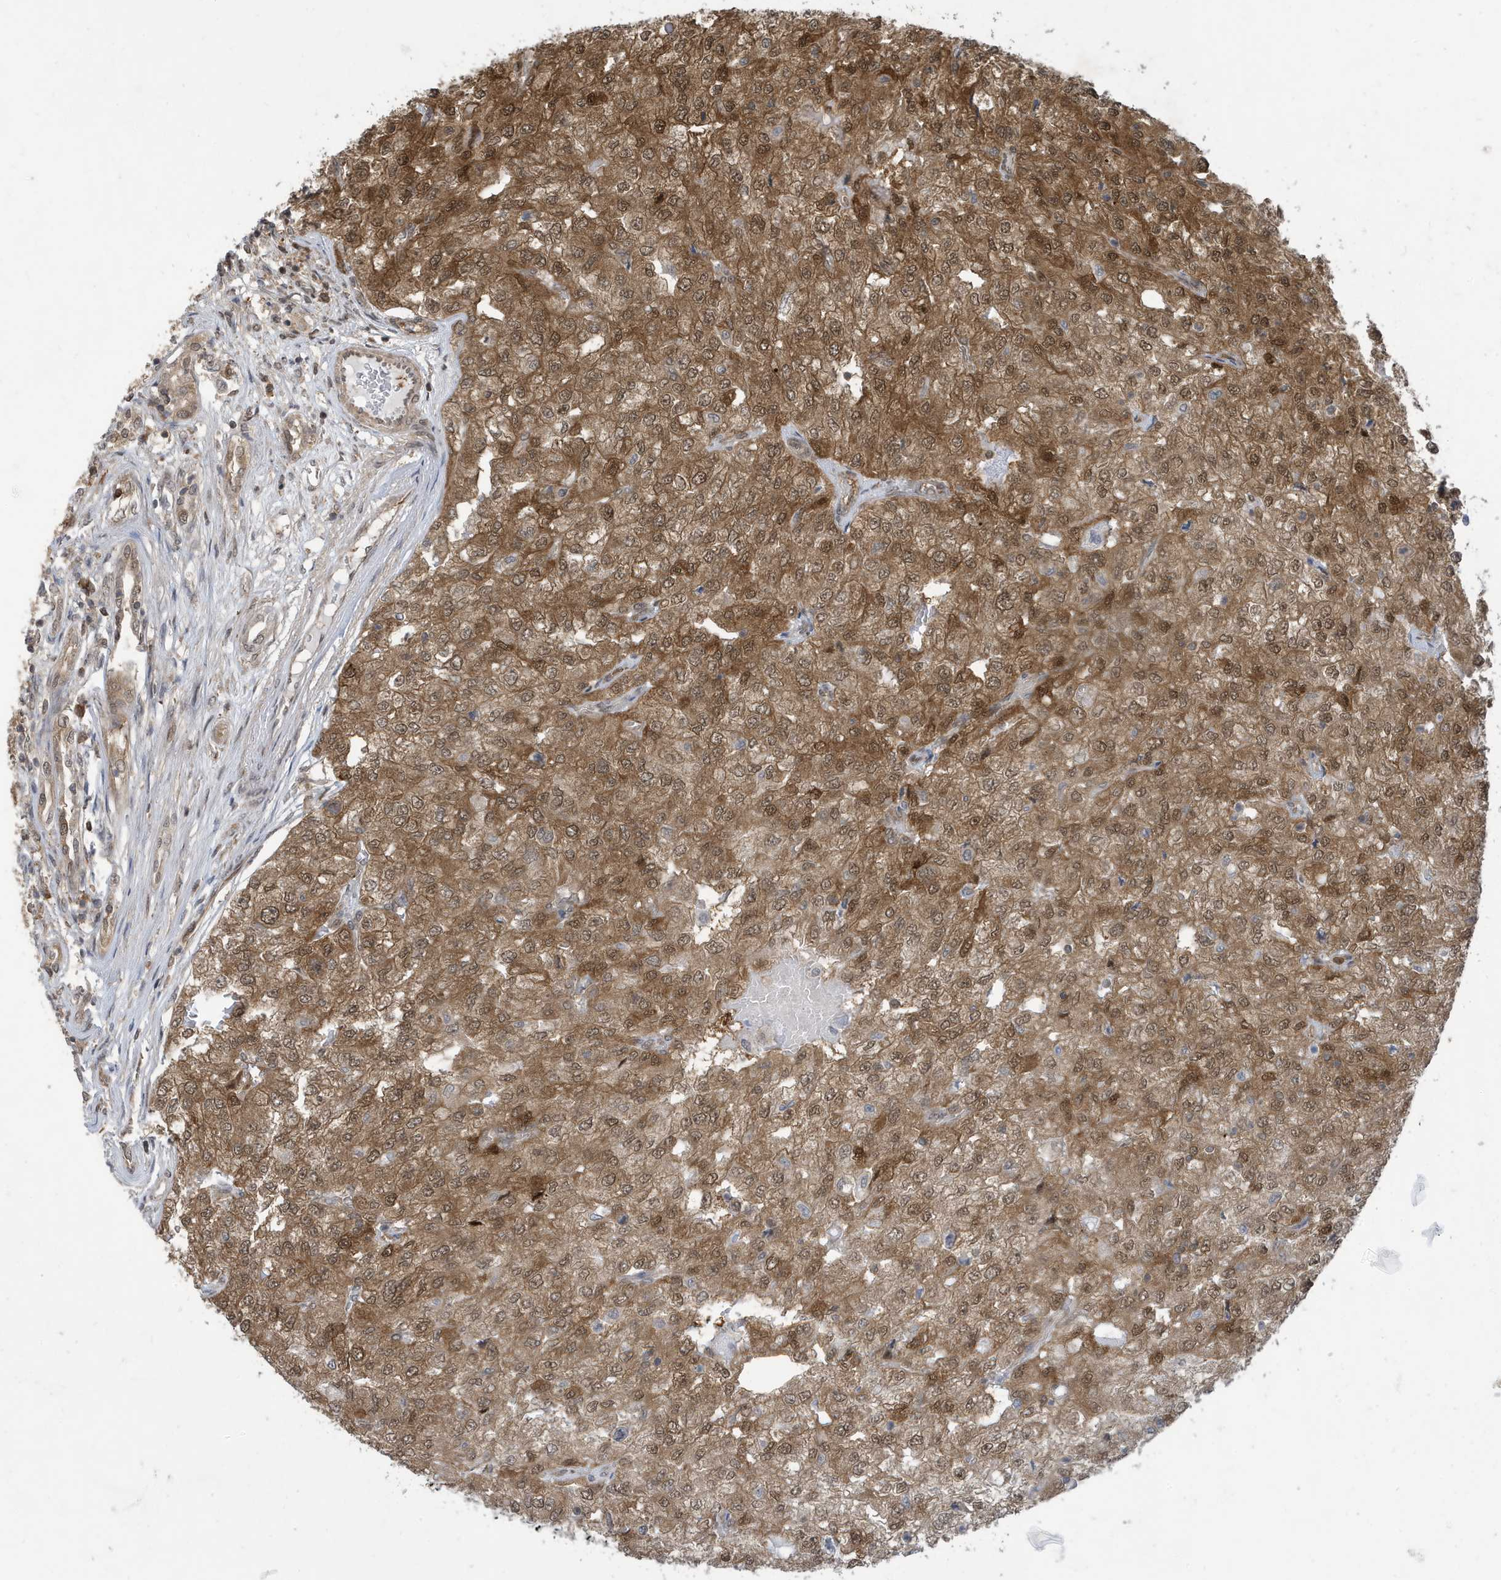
{"staining": {"intensity": "moderate", "quantity": ">75%", "location": "cytoplasmic/membranous,nuclear"}, "tissue": "renal cancer", "cell_type": "Tumor cells", "image_type": "cancer", "snomed": [{"axis": "morphology", "description": "Adenocarcinoma, NOS"}, {"axis": "topography", "description": "Kidney"}], "caption": "This is an image of immunohistochemistry staining of renal cancer, which shows moderate staining in the cytoplasmic/membranous and nuclear of tumor cells.", "gene": "UBQLN1", "patient": {"sex": "female", "age": 54}}